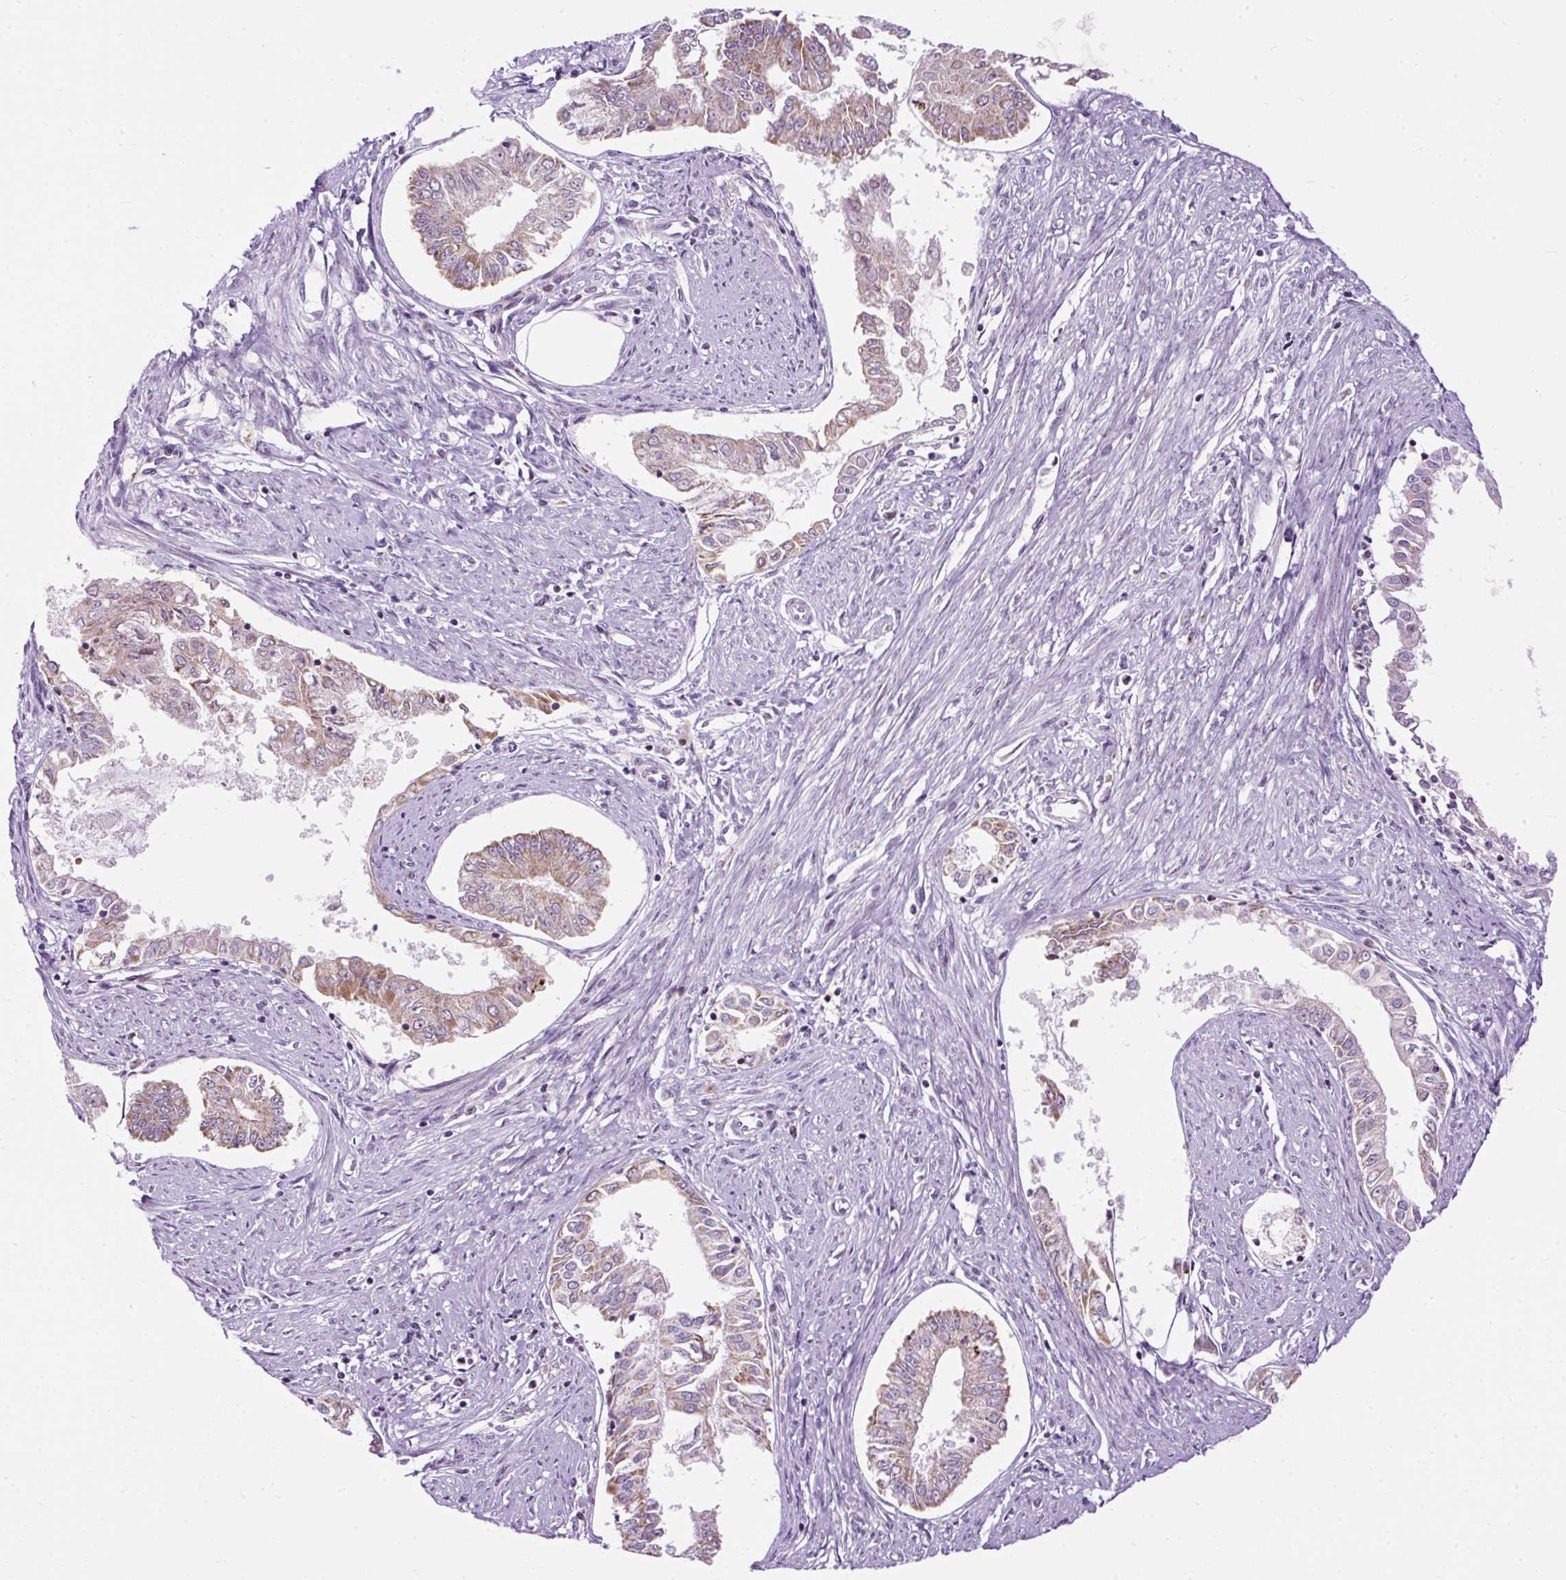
{"staining": {"intensity": "moderate", "quantity": "25%-75%", "location": "cytoplasmic/membranous"}, "tissue": "endometrial cancer", "cell_type": "Tumor cells", "image_type": "cancer", "snomed": [{"axis": "morphology", "description": "Adenocarcinoma, NOS"}, {"axis": "topography", "description": "Endometrium"}], "caption": "There is medium levels of moderate cytoplasmic/membranous staining in tumor cells of endometrial adenocarcinoma, as demonstrated by immunohistochemical staining (brown color).", "gene": "FMC1", "patient": {"sex": "female", "age": 76}}